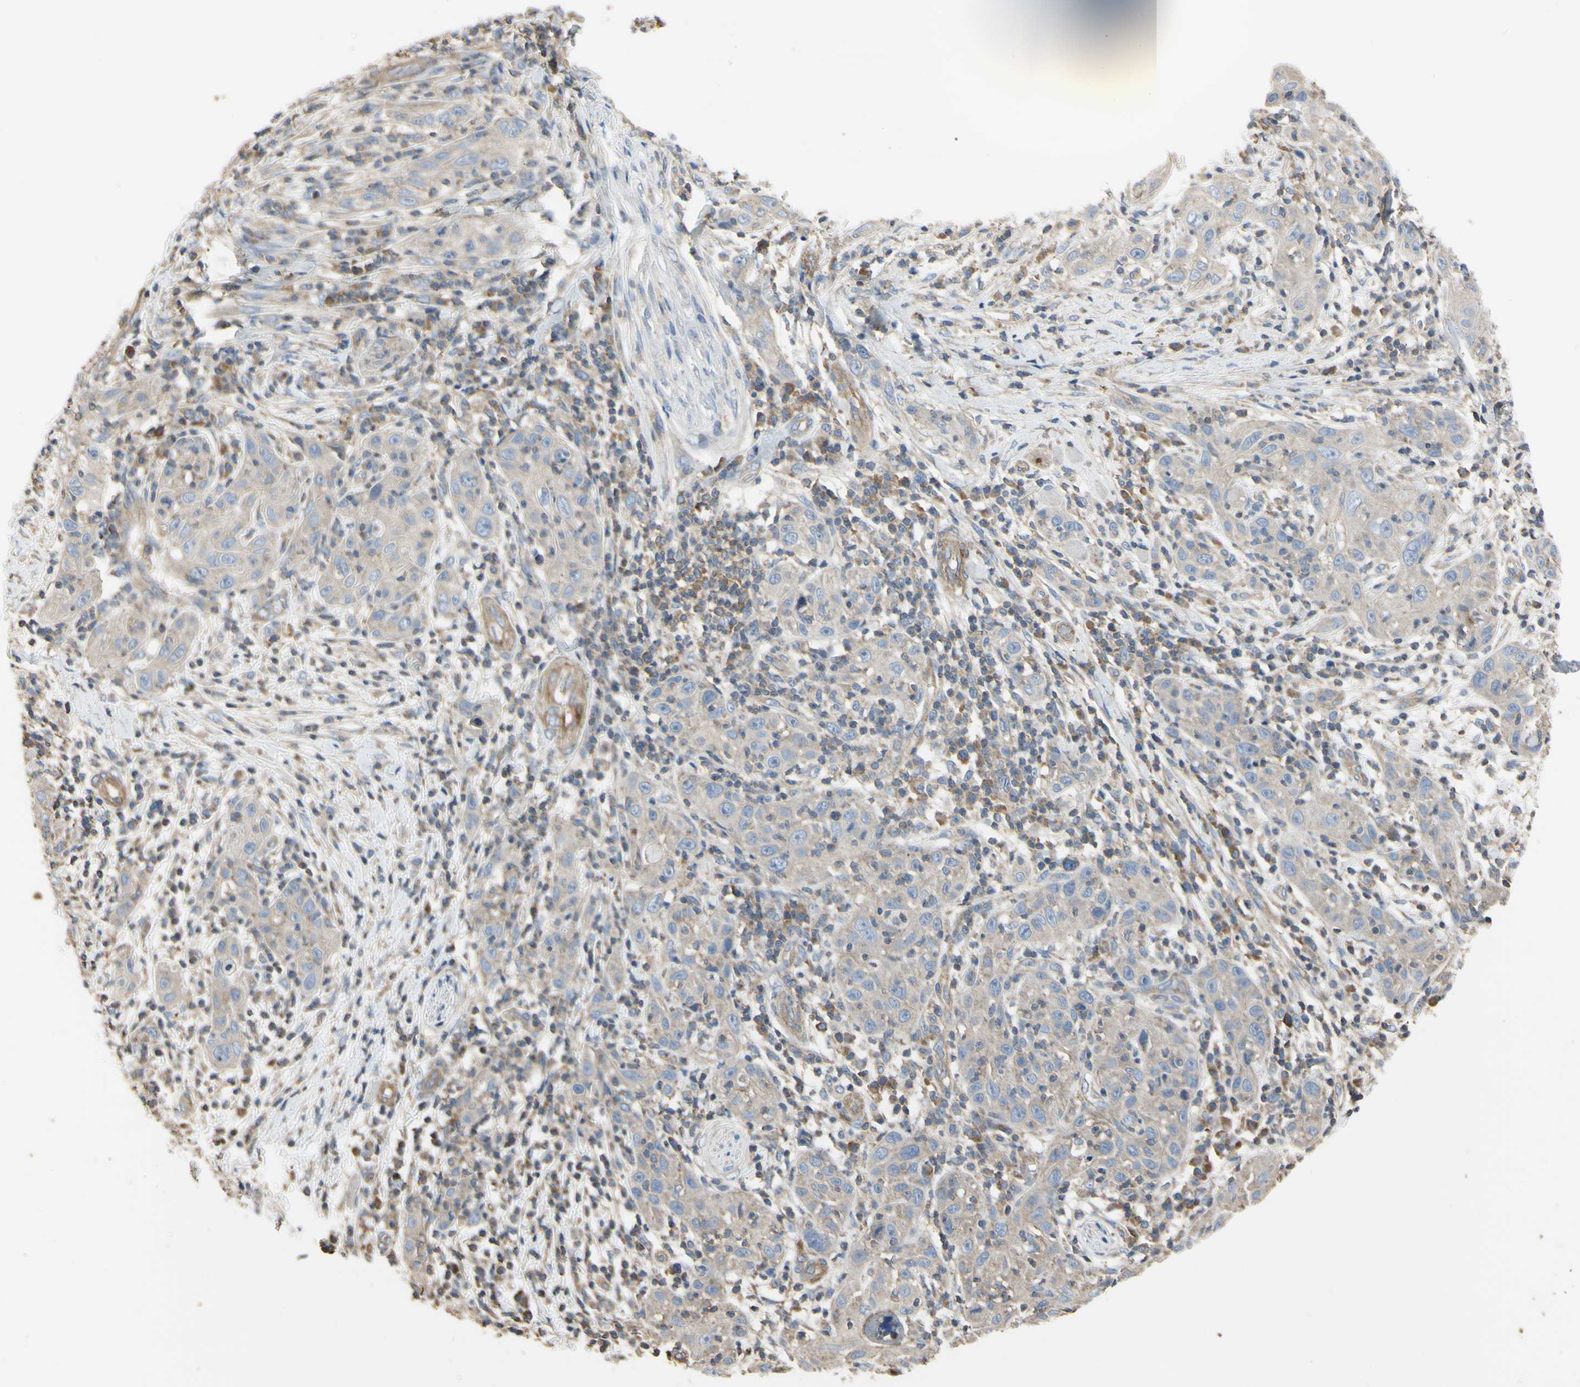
{"staining": {"intensity": "weak", "quantity": "<25%", "location": "cytoplasmic/membranous"}, "tissue": "skin cancer", "cell_type": "Tumor cells", "image_type": "cancer", "snomed": [{"axis": "morphology", "description": "Squamous cell carcinoma, NOS"}, {"axis": "topography", "description": "Skin"}], "caption": "IHC photomicrograph of neoplastic tissue: human skin cancer (squamous cell carcinoma) stained with DAB (3,3'-diaminobenzidine) shows no significant protein staining in tumor cells.", "gene": "BECN1", "patient": {"sex": "female", "age": 88}}